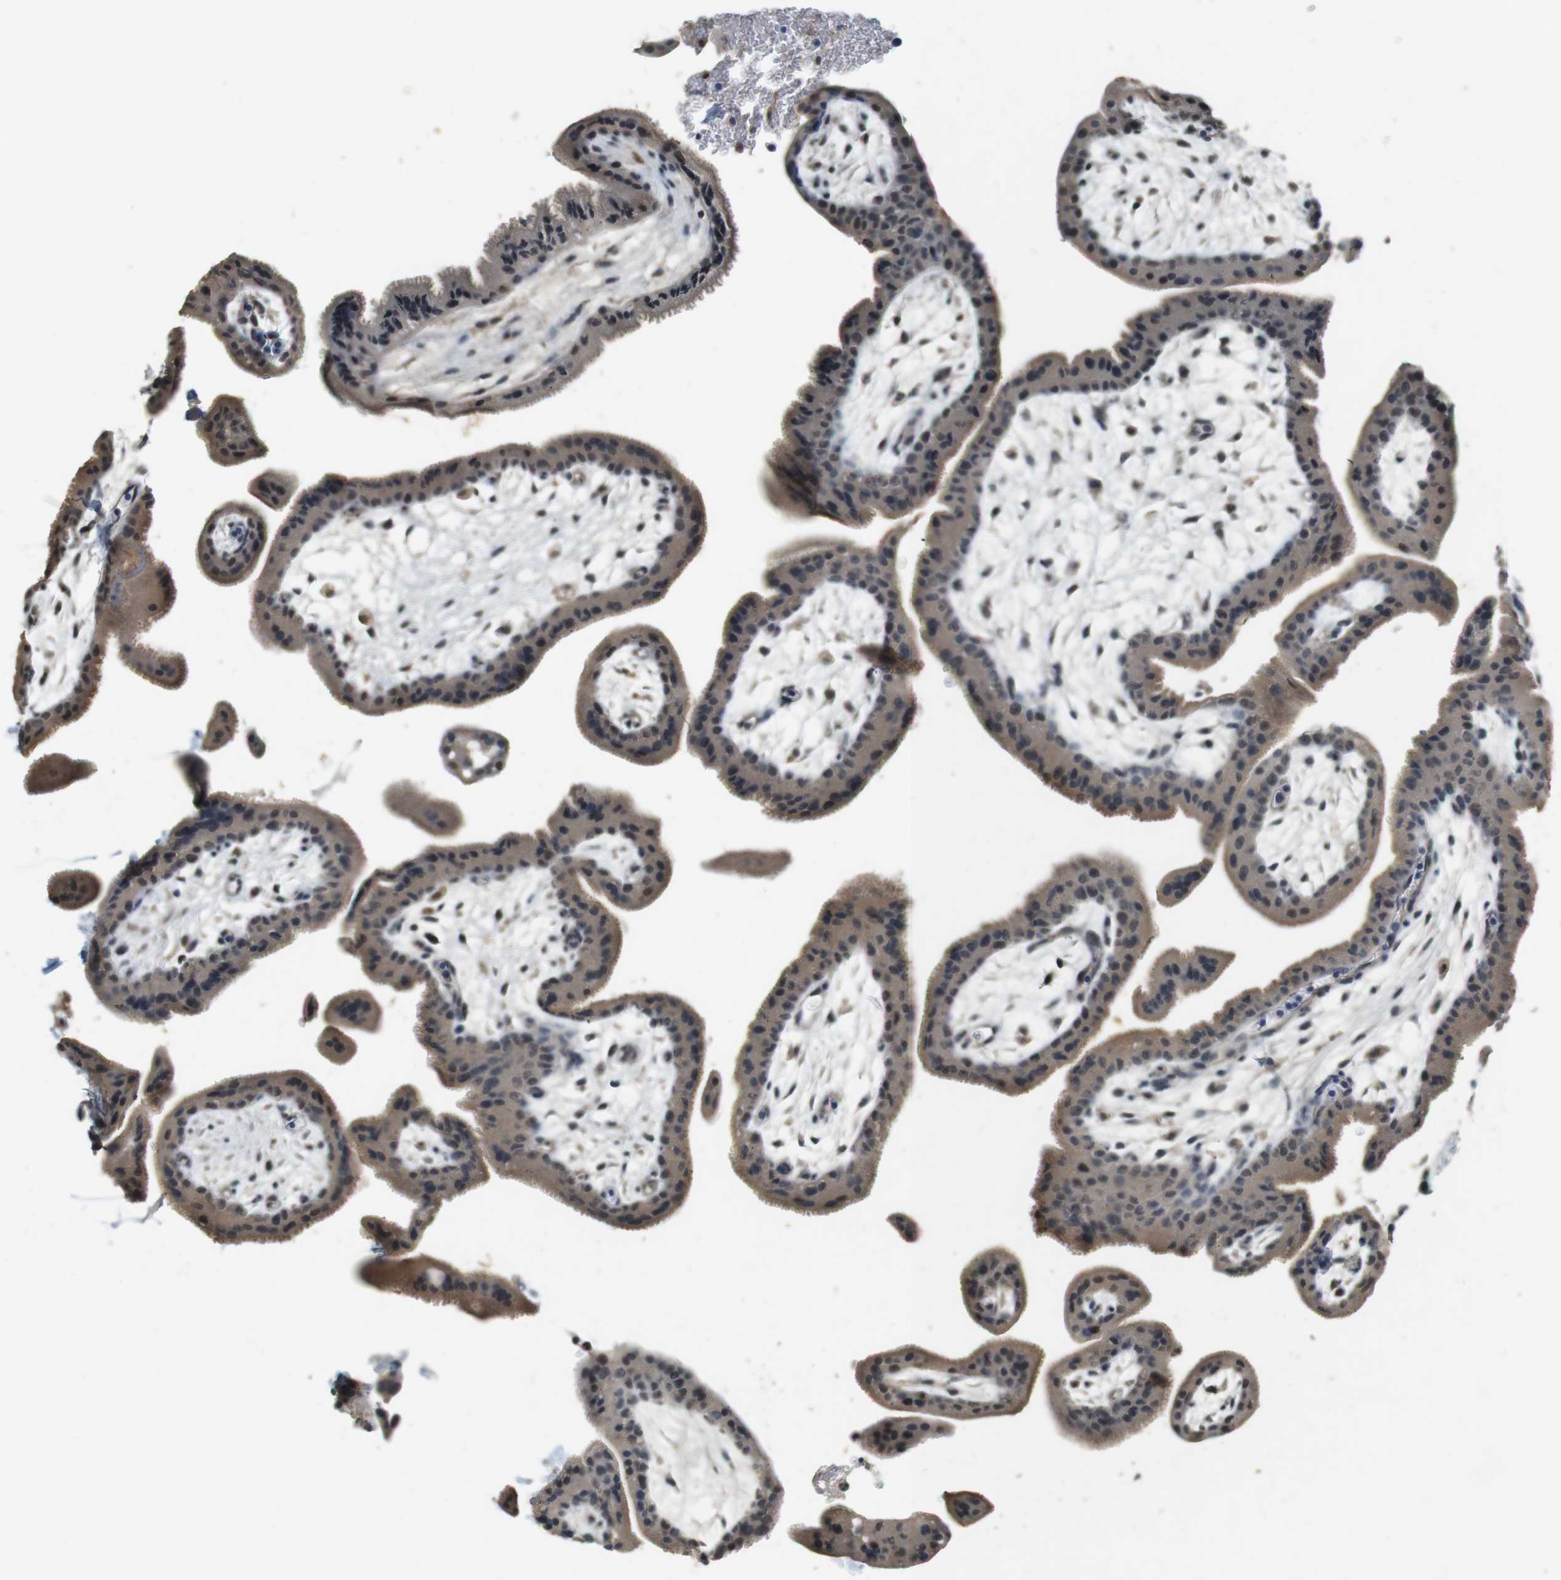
{"staining": {"intensity": "weak", "quantity": ">75%", "location": "cytoplasmic/membranous"}, "tissue": "placenta", "cell_type": "Trophoblastic cells", "image_type": "normal", "snomed": [{"axis": "morphology", "description": "Normal tissue, NOS"}, {"axis": "topography", "description": "Placenta"}], "caption": "Placenta was stained to show a protein in brown. There is low levels of weak cytoplasmic/membranous staining in about >75% of trophoblastic cells. (Brightfield microscopy of DAB IHC at high magnification).", "gene": "CDK14", "patient": {"sex": "female", "age": 35}}